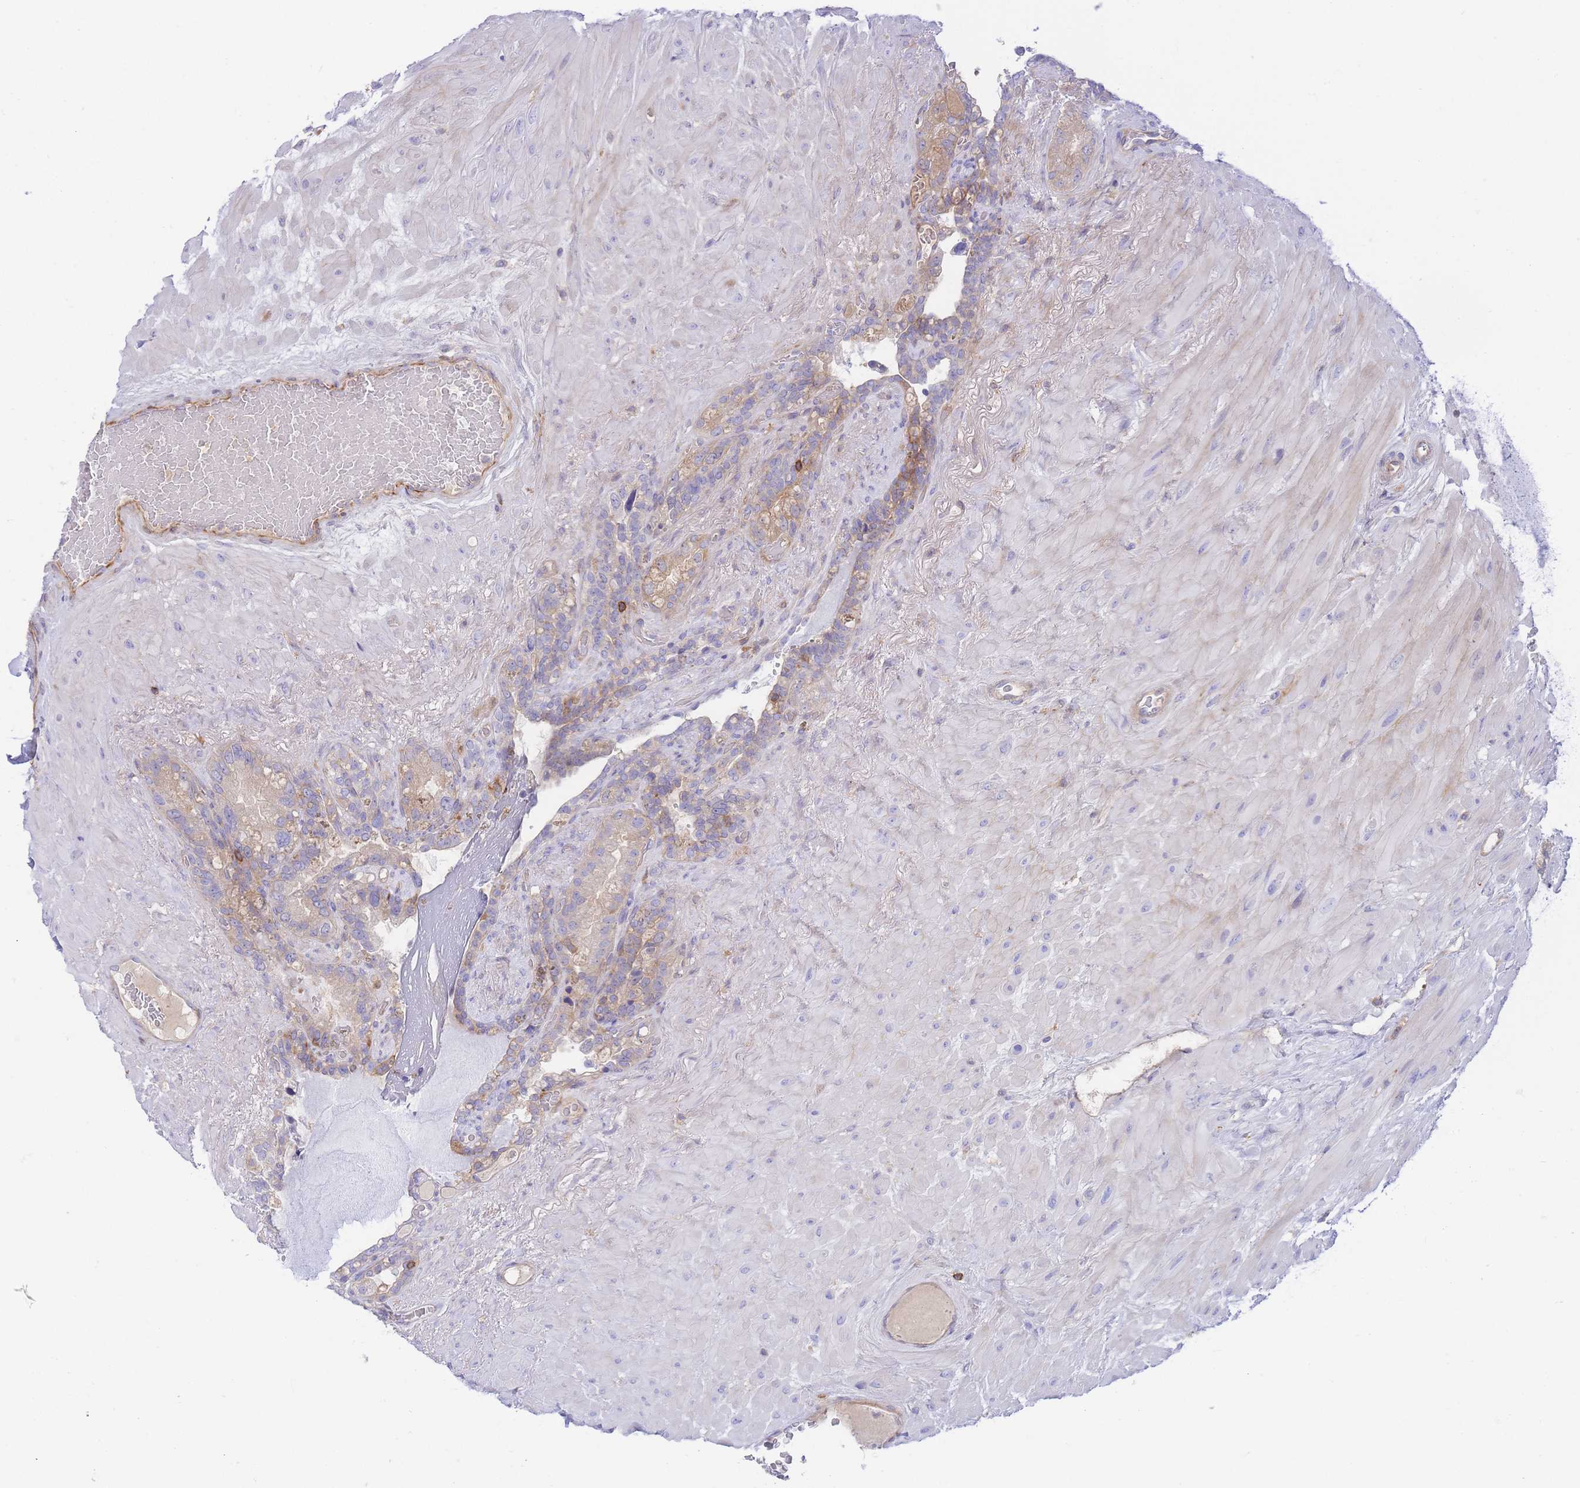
{"staining": {"intensity": "weak", "quantity": "<25%", "location": "cytoplasmic/membranous"}, "tissue": "seminal vesicle", "cell_type": "Glandular cells", "image_type": "normal", "snomed": [{"axis": "morphology", "description": "Normal tissue, NOS"}, {"axis": "topography", "description": "Seminal veicle"}], "caption": "Immunohistochemistry (IHC) micrograph of normal human seminal vesicle stained for a protein (brown), which exhibits no positivity in glandular cells.", "gene": "FBN3", "patient": {"sex": "male", "age": 80}}